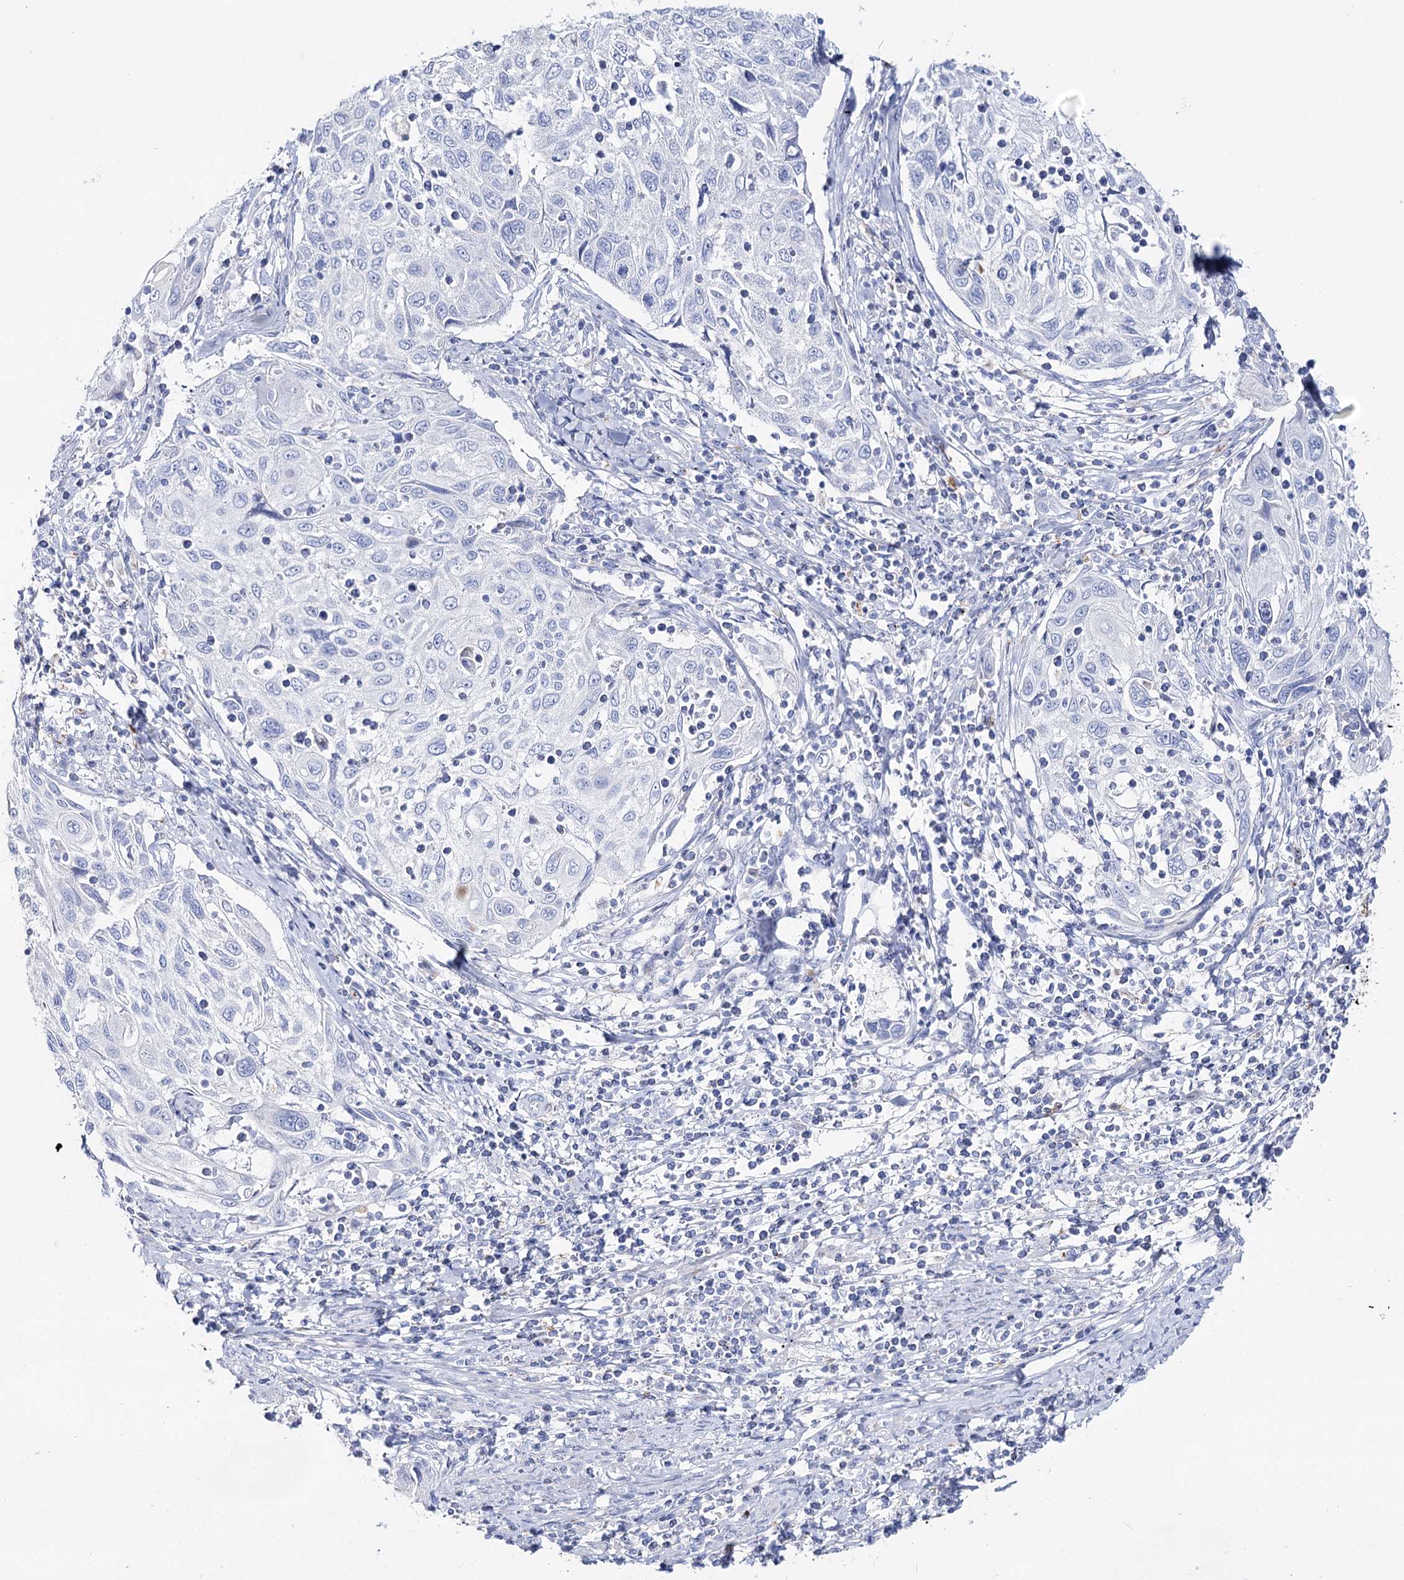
{"staining": {"intensity": "negative", "quantity": "none", "location": "none"}, "tissue": "cervical cancer", "cell_type": "Tumor cells", "image_type": "cancer", "snomed": [{"axis": "morphology", "description": "Squamous cell carcinoma, NOS"}, {"axis": "topography", "description": "Cervix"}], "caption": "IHC histopathology image of neoplastic tissue: squamous cell carcinoma (cervical) stained with DAB demonstrates no significant protein staining in tumor cells.", "gene": "SLC3A1", "patient": {"sex": "female", "age": 70}}